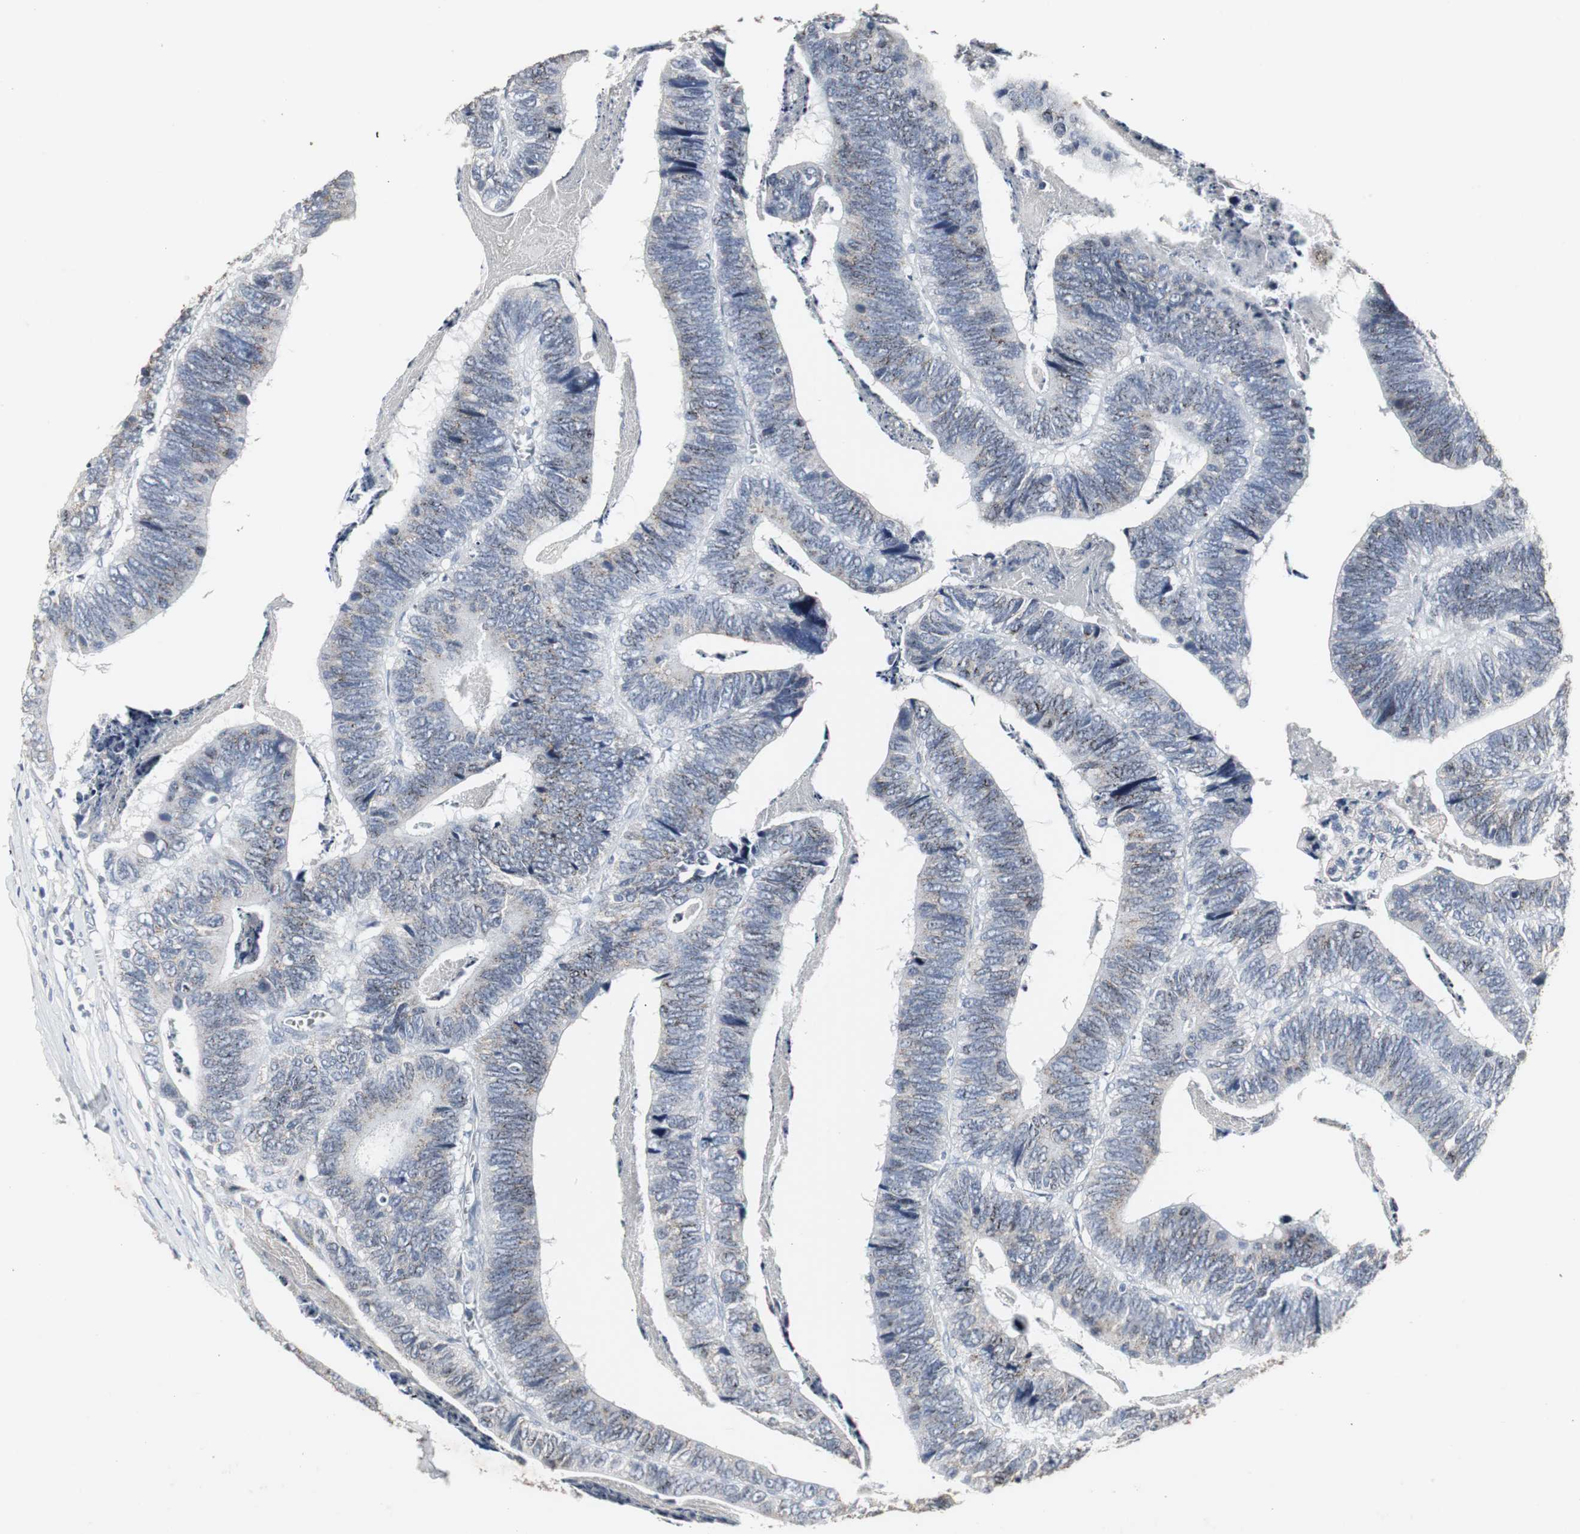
{"staining": {"intensity": "weak", "quantity": "<25%", "location": "cytoplasmic/membranous"}, "tissue": "colorectal cancer", "cell_type": "Tumor cells", "image_type": "cancer", "snomed": [{"axis": "morphology", "description": "Adenocarcinoma, NOS"}, {"axis": "topography", "description": "Colon"}], "caption": "High power microscopy photomicrograph of an immunohistochemistry (IHC) photomicrograph of colorectal adenocarcinoma, revealing no significant positivity in tumor cells.", "gene": "ACAA1", "patient": {"sex": "male", "age": 72}}